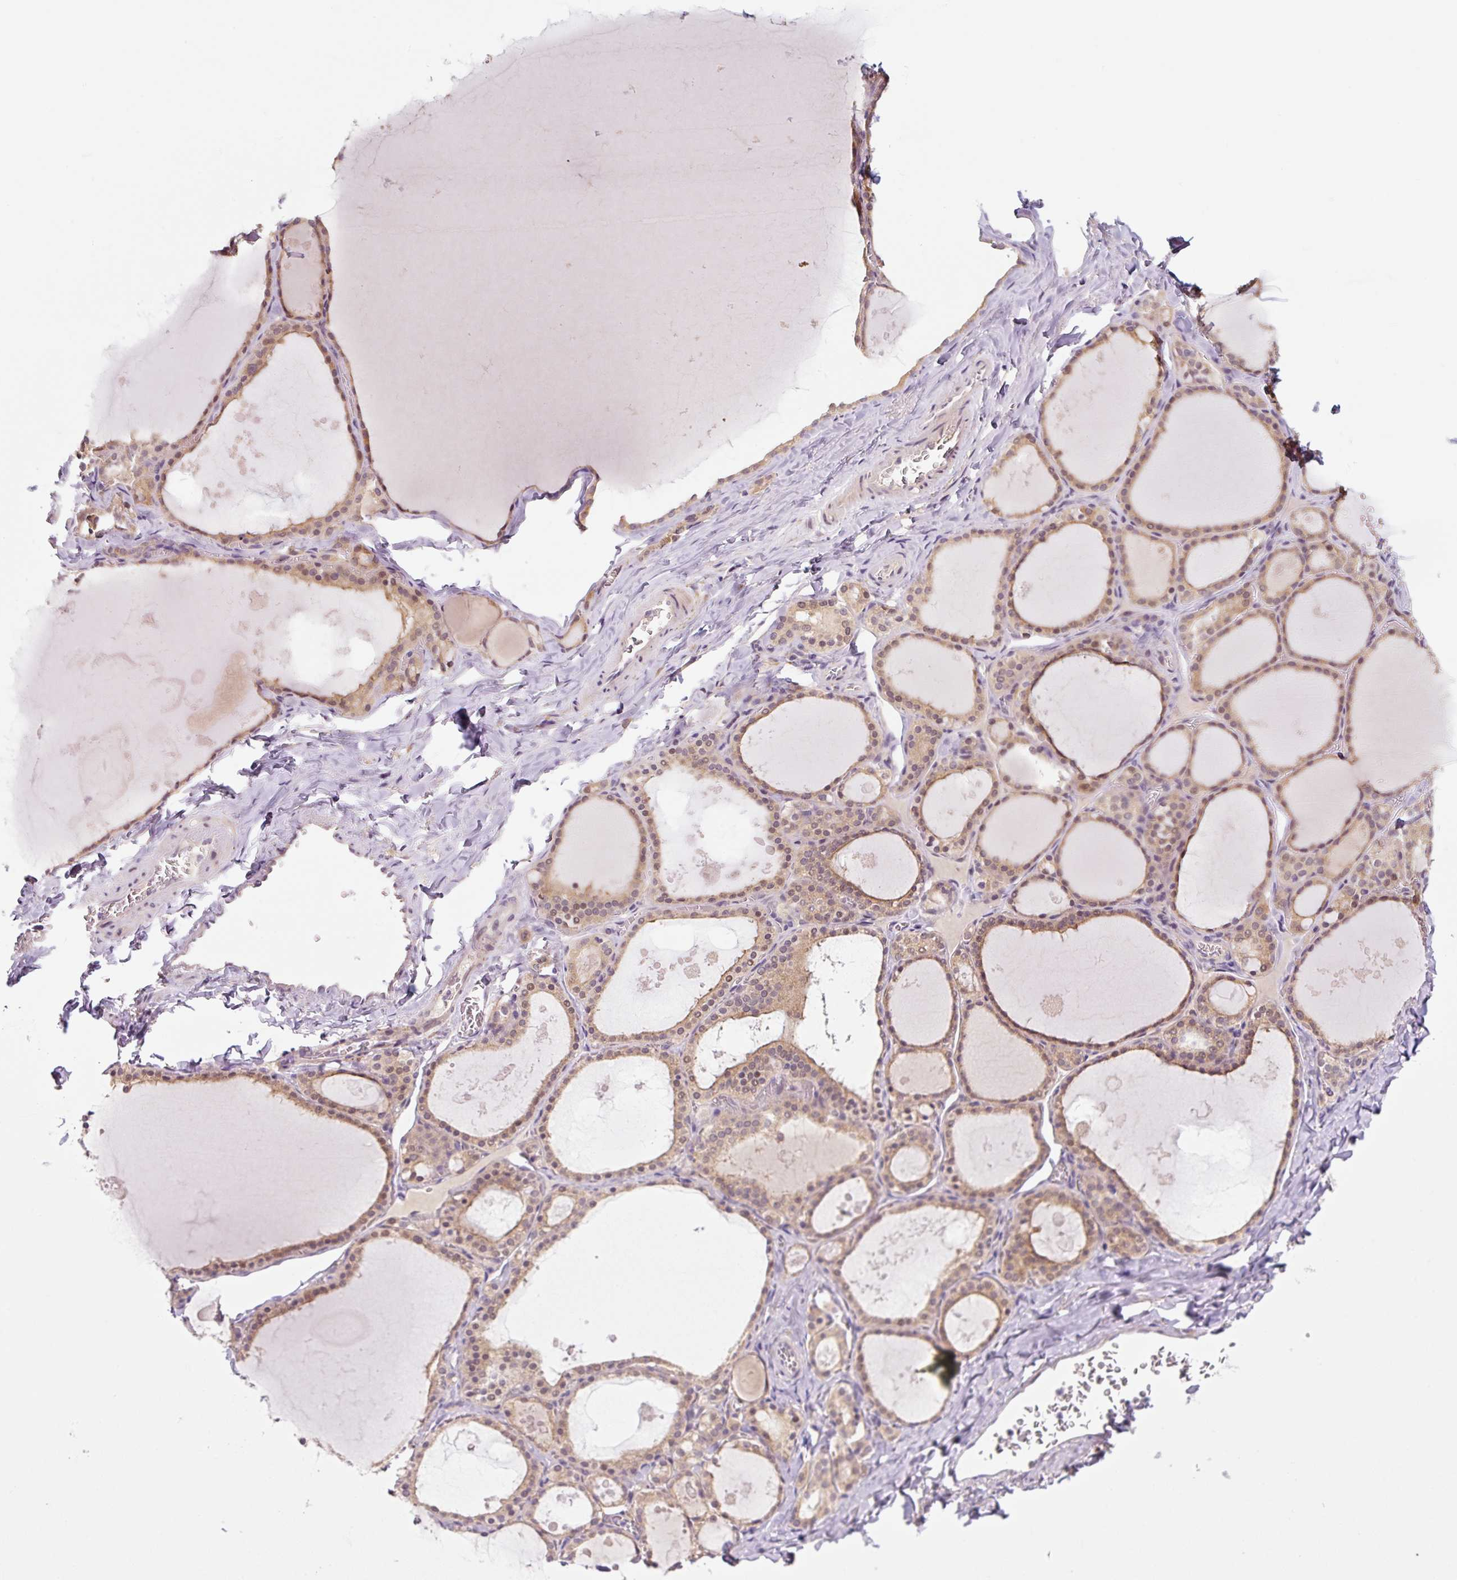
{"staining": {"intensity": "weak", "quantity": ">75%", "location": "cytoplasmic/membranous"}, "tissue": "thyroid gland", "cell_type": "Glandular cells", "image_type": "normal", "snomed": [{"axis": "morphology", "description": "Normal tissue, NOS"}, {"axis": "topography", "description": "Thyroid gland"}], "caption": "Immunohistochemistry (IHC) of benign thyroid gland reveals low levels of weak cytoplasmic/membranous expression in about >75% of glandular cells. Nuclei are stained in blue.", "gene": "PRKAA2", "patient": {"sex": "male", "age": 56}}